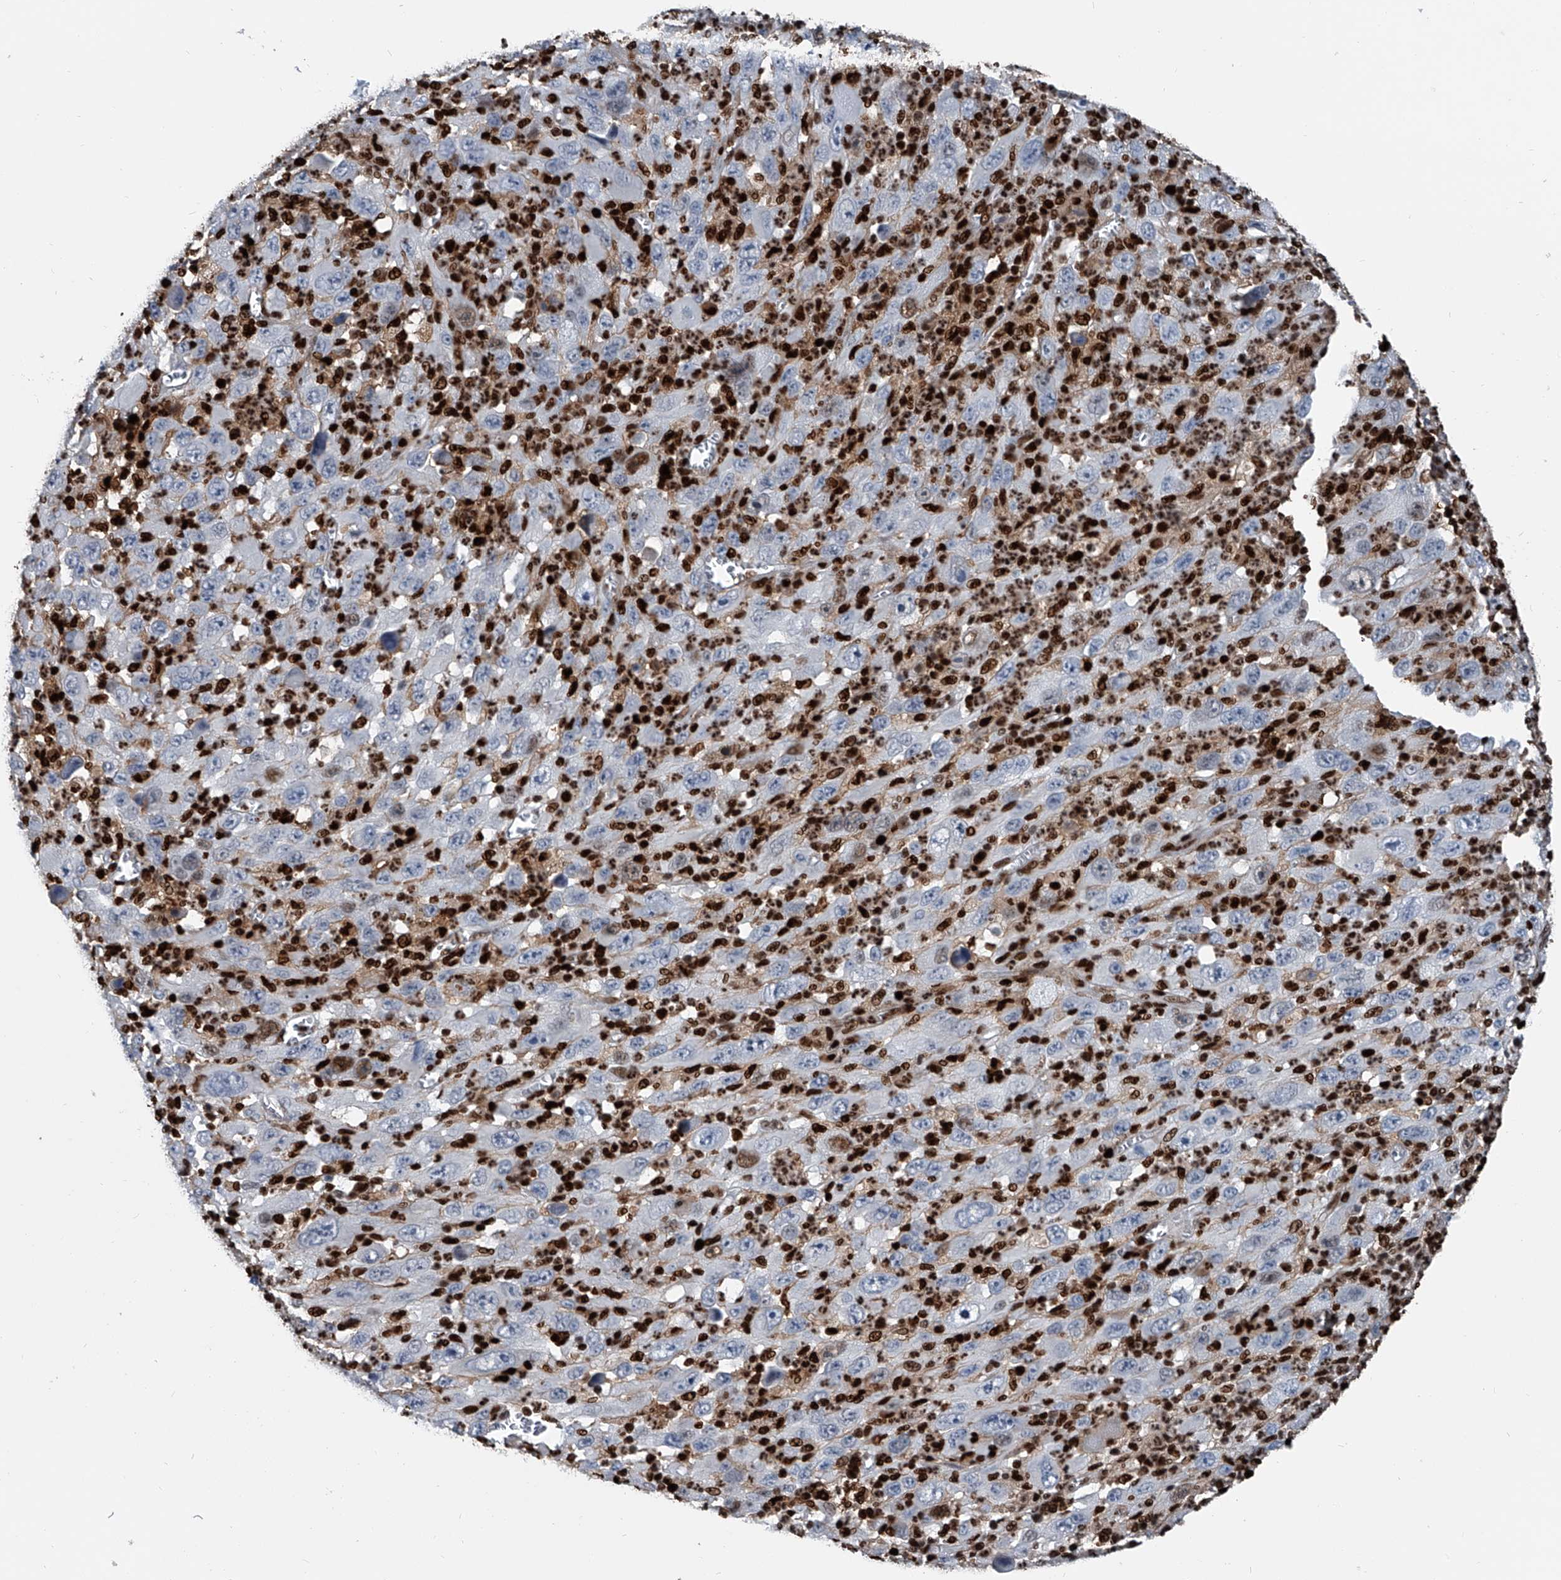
{"staining": {"intensity": "negative", "quantity": "none", "location": "none"}, "tissue": "melanoma", "cell_type": "Tumor cells", "image_type": "cancer", "snomed": [{"axis": "morphology", "description": "Malignant melanoma, Metastatic site"}, {"axis": "topography", "description": "Skin"}], "caption": "High magnification brightfield microscopy of melanoma stained with DAB (brown) and counterstained with hematoxylin (blue): tumor cells show no significant expression.", "gene": "FKBP5", "patient": {"sex": "female", "age": 56}}